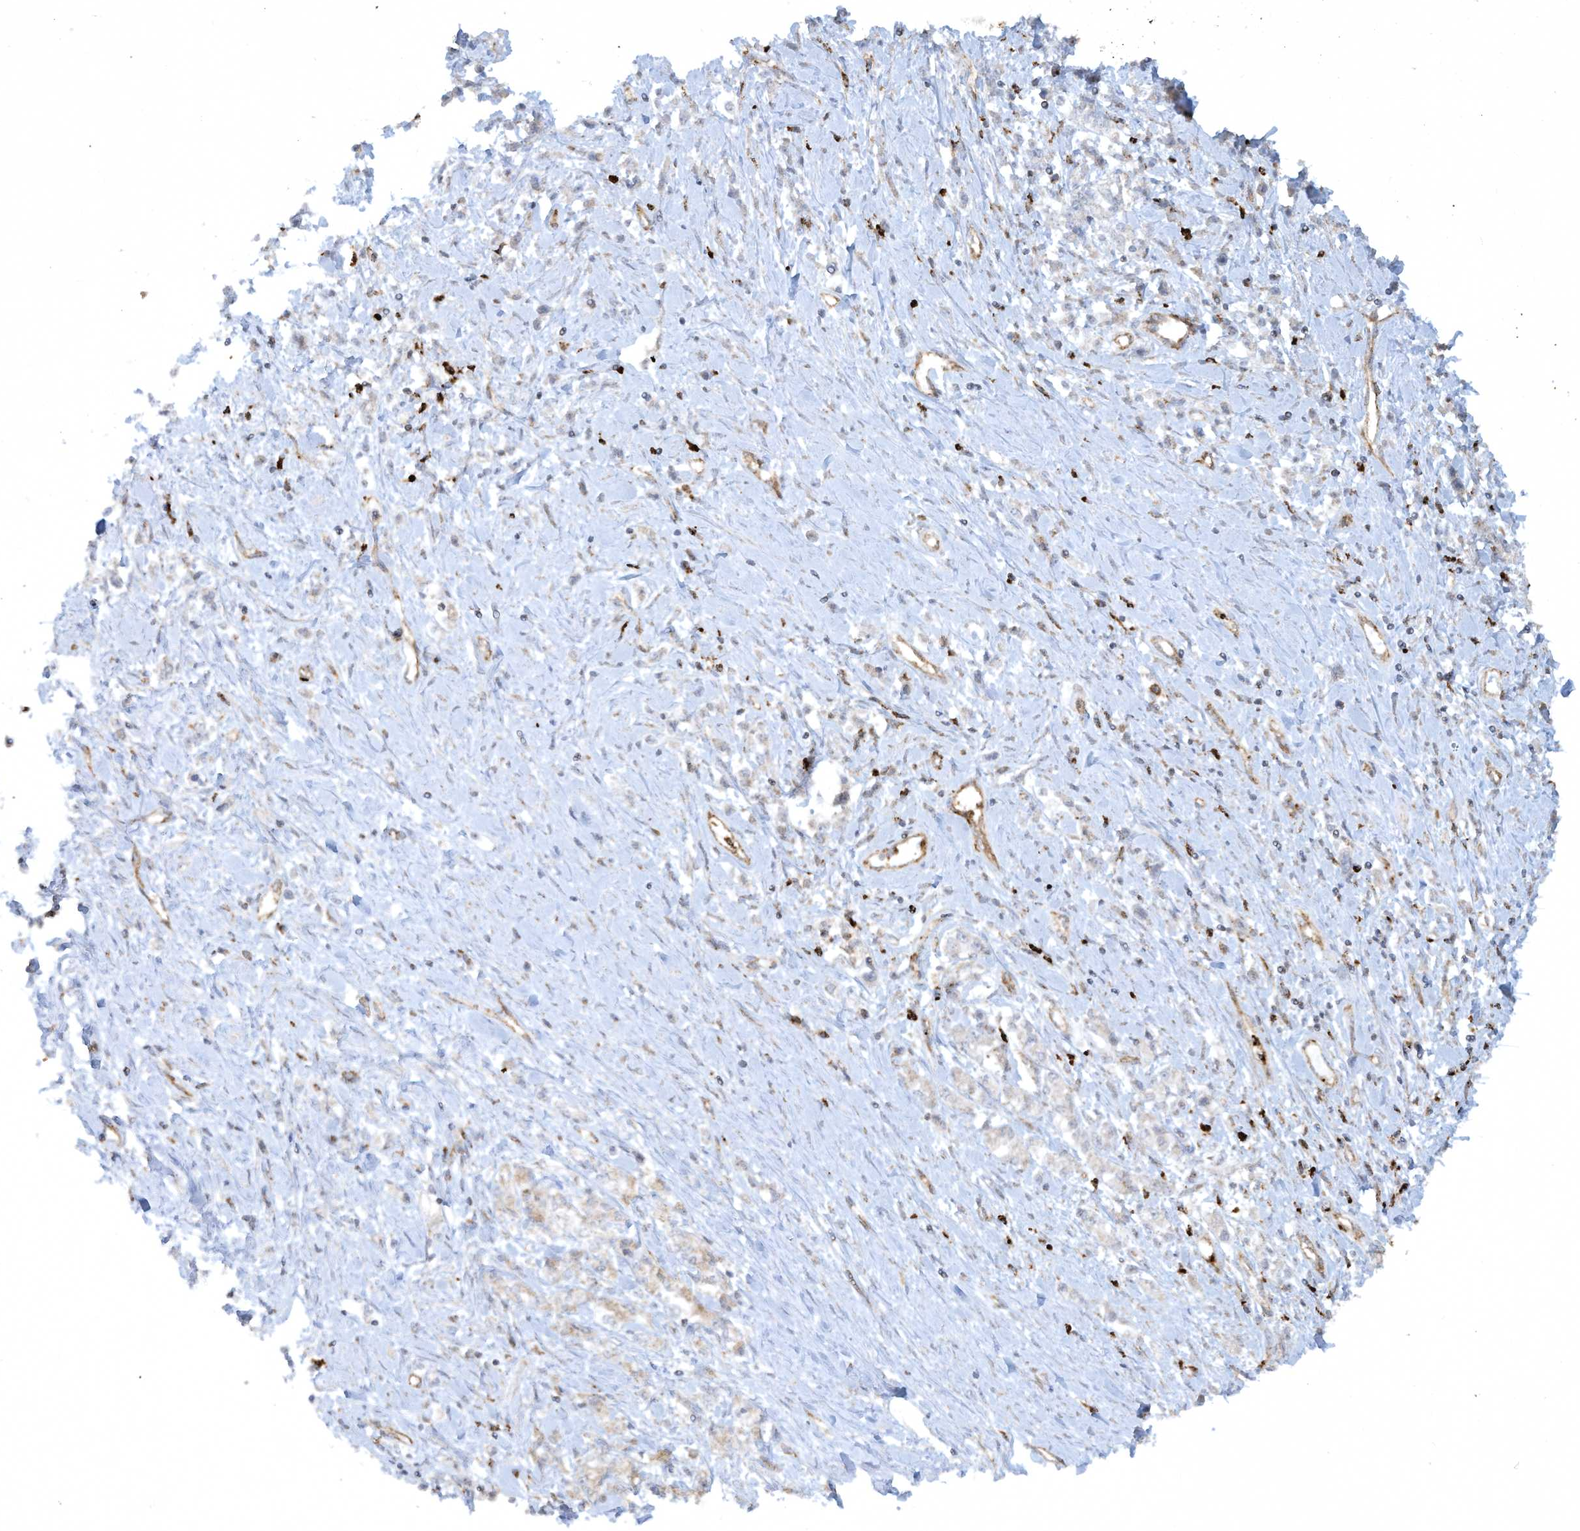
{"staining": {"intensity": "negative", "quantity": "none", "location": "none"}, "tissue": "stomach cancer", "cell_type": "Tumor cells", "image_type": "cancer", "snomed": [{"axis": "morphology", "description": "Adenocarcinoma, NOS"}, {"axis": "topography", "description": "Stomach"}], "caption": "Human stomach adenocarcinoma stained for a protein using IHC reveals no expression in tumor cells.", "gene": "CHRNA4", "patient": {"sex": "female", "age": 76}}